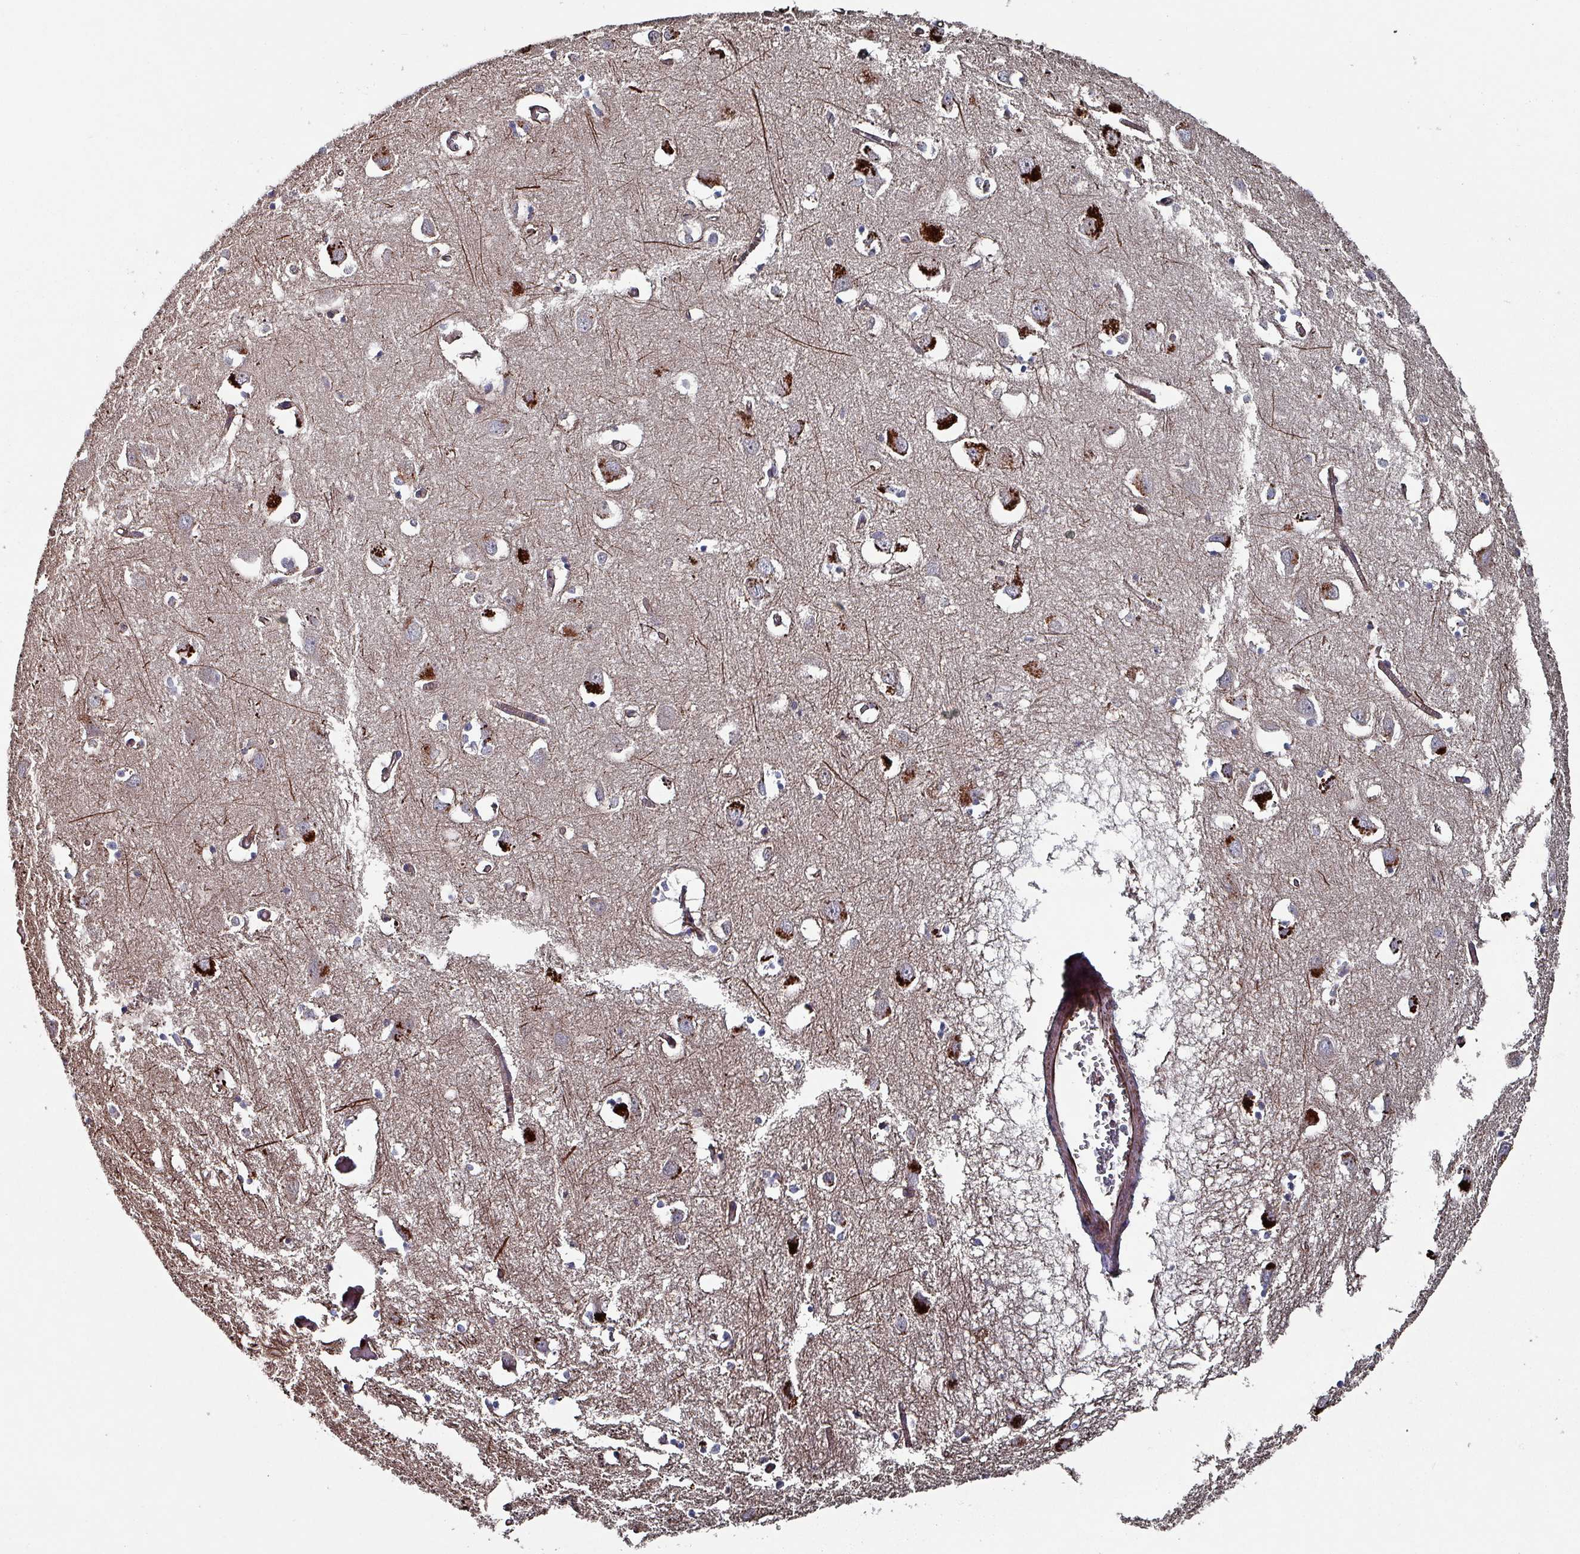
{"staining": {"intensity": "moderate", "quantity": ">75%", "location": "cytoplasmic/membranous"}, "tissue": "cerebral cortex", "cell_type": "Endothelial cells", "image_type": "normal", "snomed": [{"axis": "morphology", "description": "Normal tissue, NOS"}, {"axis": "topography", "description": "Cerebral cortex"}], "caption": "Immunohistochemical staining of unremarkable human cerebral cortex exhibits medium levels of moderate cytoplasmic/membranous positivity in about >75% of endothelial cells. Nuclei are stained in blue.", "gene": "ANO10", "patient": {"sex": "male", "age": 70}}